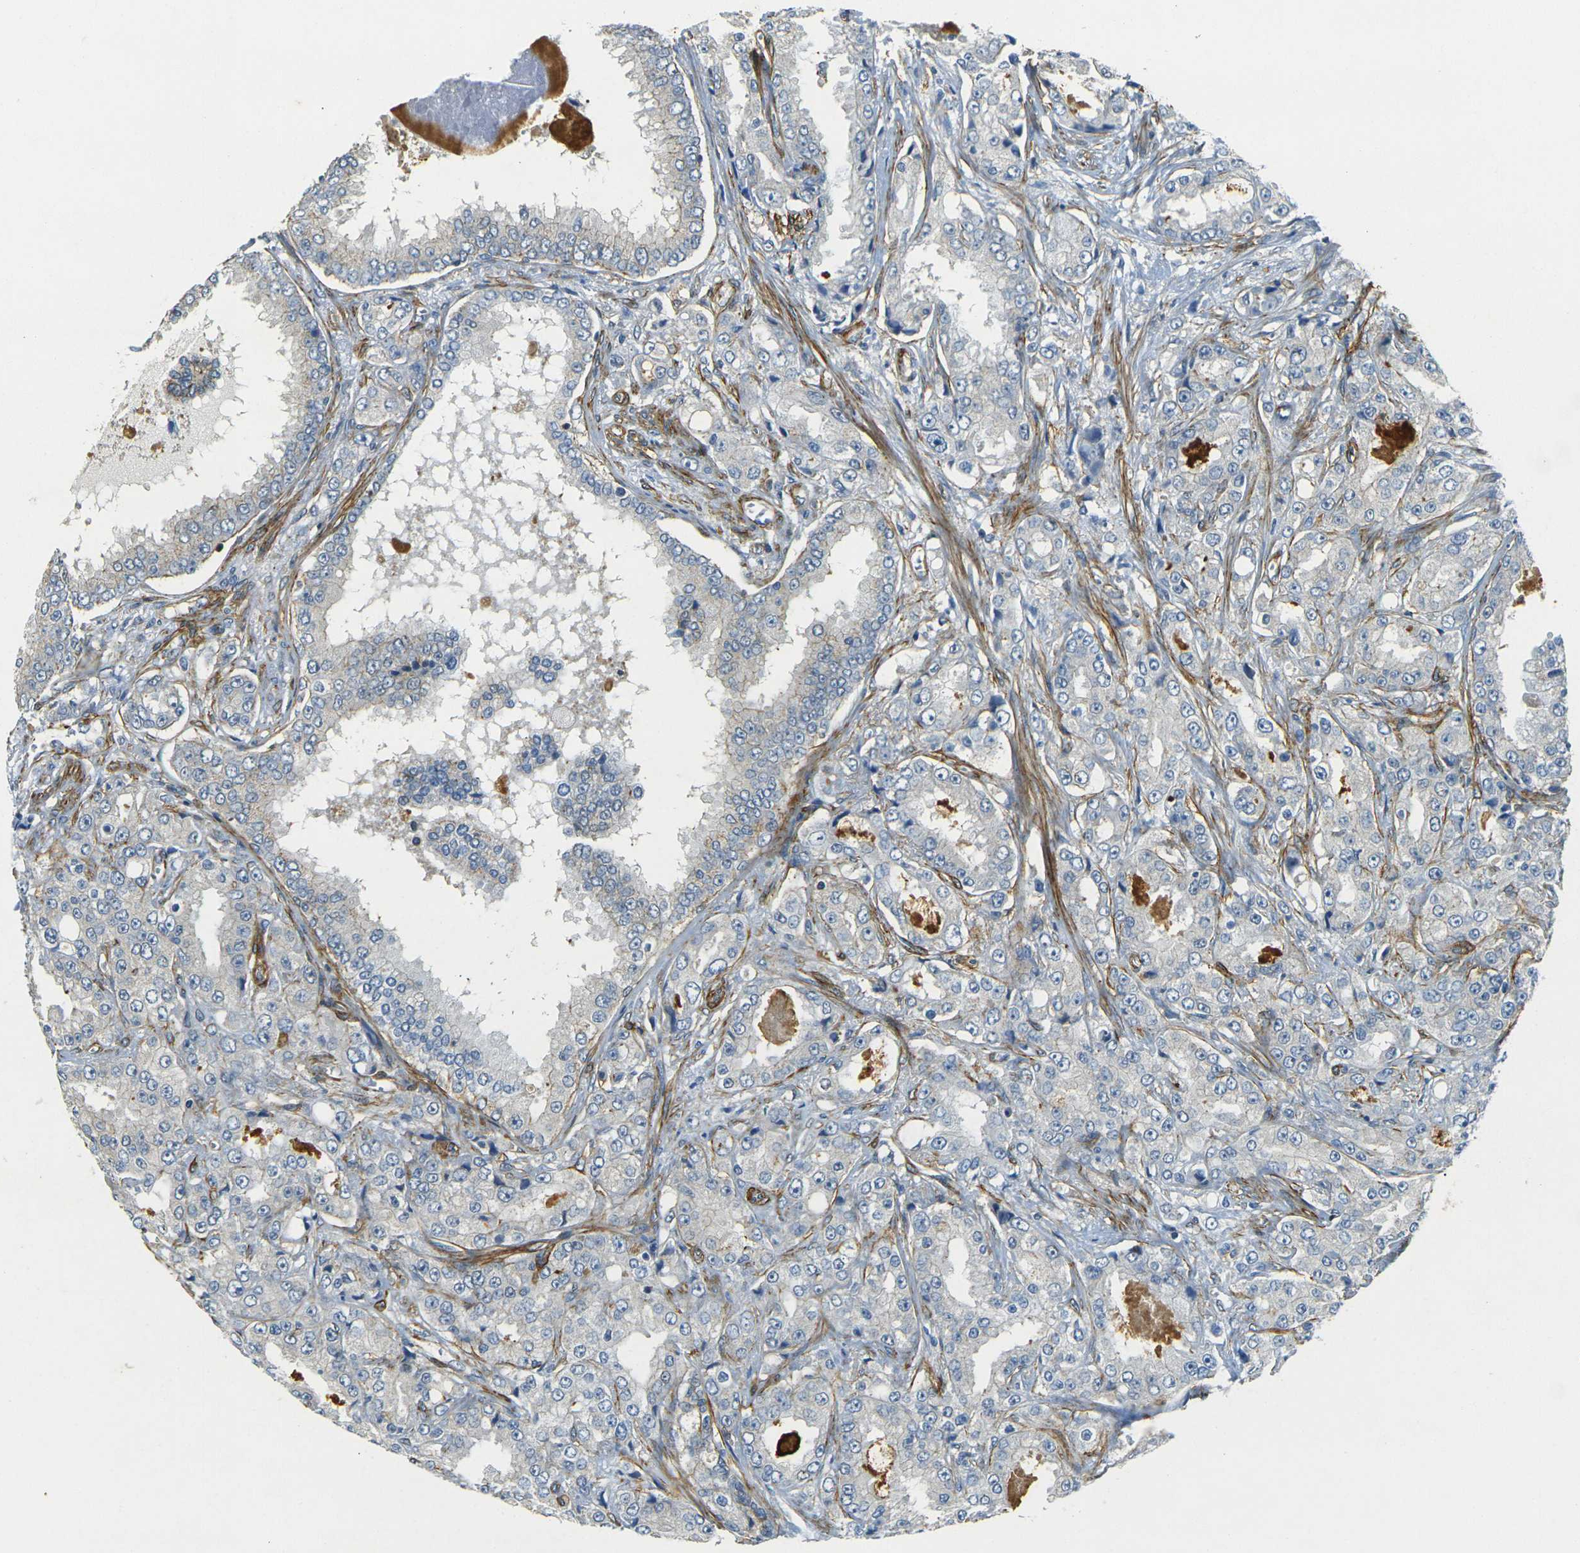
{"staining": {"intensity": "weak", "quantity": "<25%", "location": "cytoplasmic/membranous"}, "tissue": "prostate cancer", "cell_type": "Tumor cells", "image_type": "cancer", "snomed": [{"axis": "morphology", "description": "Adenocarcinoma, High grade"}, {"axis": "topography", "description": "Prostate"}], "caption": "Immunohistochemical staining of prostate cancer reveals no significant expression in tumor cells. (DAB immunohistochemistry (IHC) visualized using brightfield microscopy, high magnification).", "gene": "EPHA7", "patient": {"sex": "male", "age": 73}}